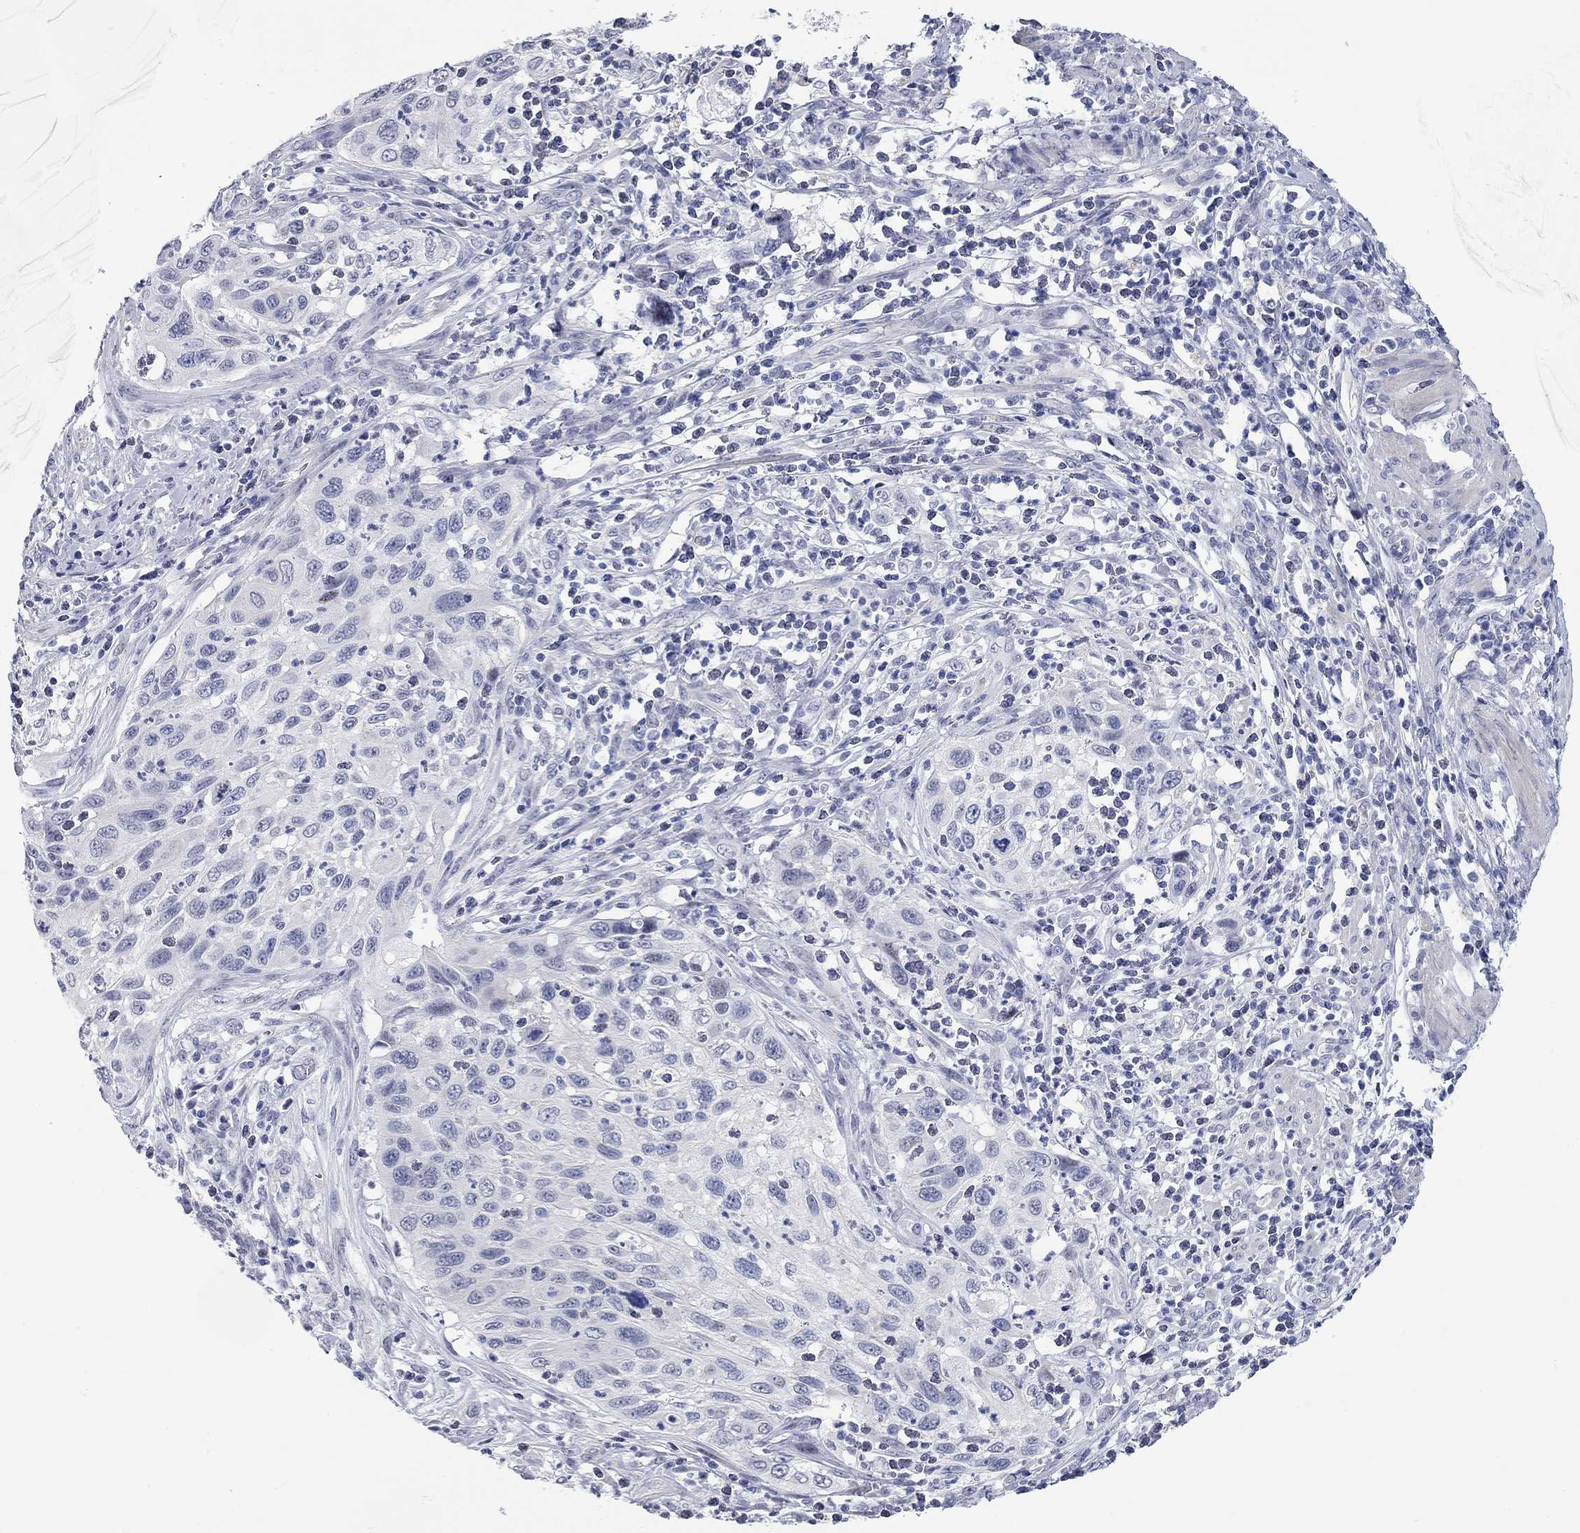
{"staining": {"intensity": "negative", "quantity": "none", "location": "none"}, "tissue": "cervical cancer", "cell_type": "Tumor cells", "image_type": "cancer", "snomed": [{"axis": "morphology", "description": "Squamous cell carcinoma, NOS"}, {"axis": "topography", "description": "Cervix"}], "caption": "Immunohistochemistry (IHC) micrograph of neoplastic tissue: cervical cancer stained with DAB (3,3'-diaminobenzidine) displays no significant protein expression in tumor cells.", "gene": "WASF3", "patient": {"sex": "female", "age": 70}}